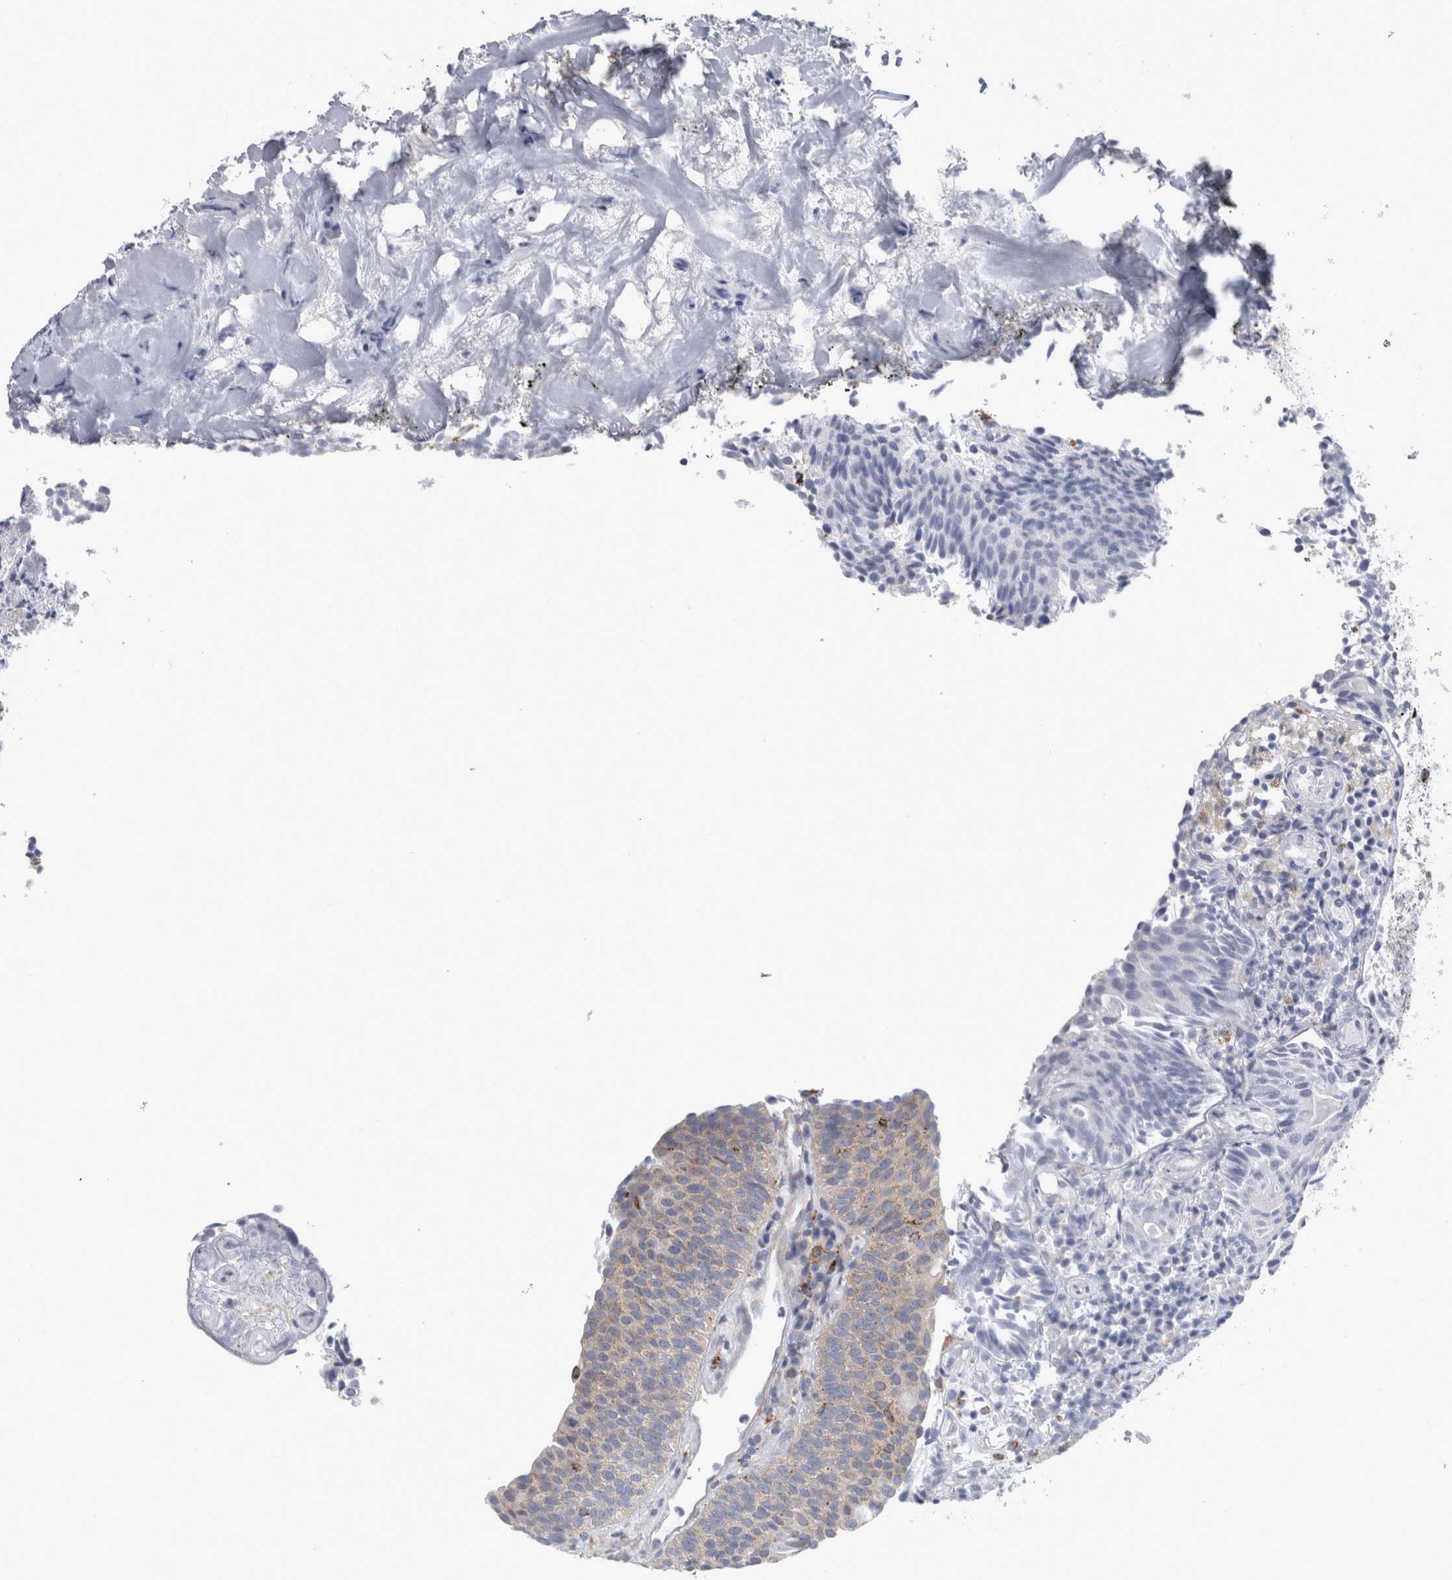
{"staining": {"intensity": "weak", "quantity": ">75%", "location": "cytoplasmic/membranous"}, "tissue": "urothelial cancer", "cell_type": "Tumor cells", "image_type": "cancer", "snomed": [{"axis": "morphology", "description": "Urothelial carcinoma, Low grade"}, {"axis": "topography", "description": "Urinary bladder"}], "caption": "Weak cytoplasmic/membranous expression is present in about >75% of tumor cells in urothelial cancer.", "gene": "GATM", "patient": {"sex": "male", "age": 86}}